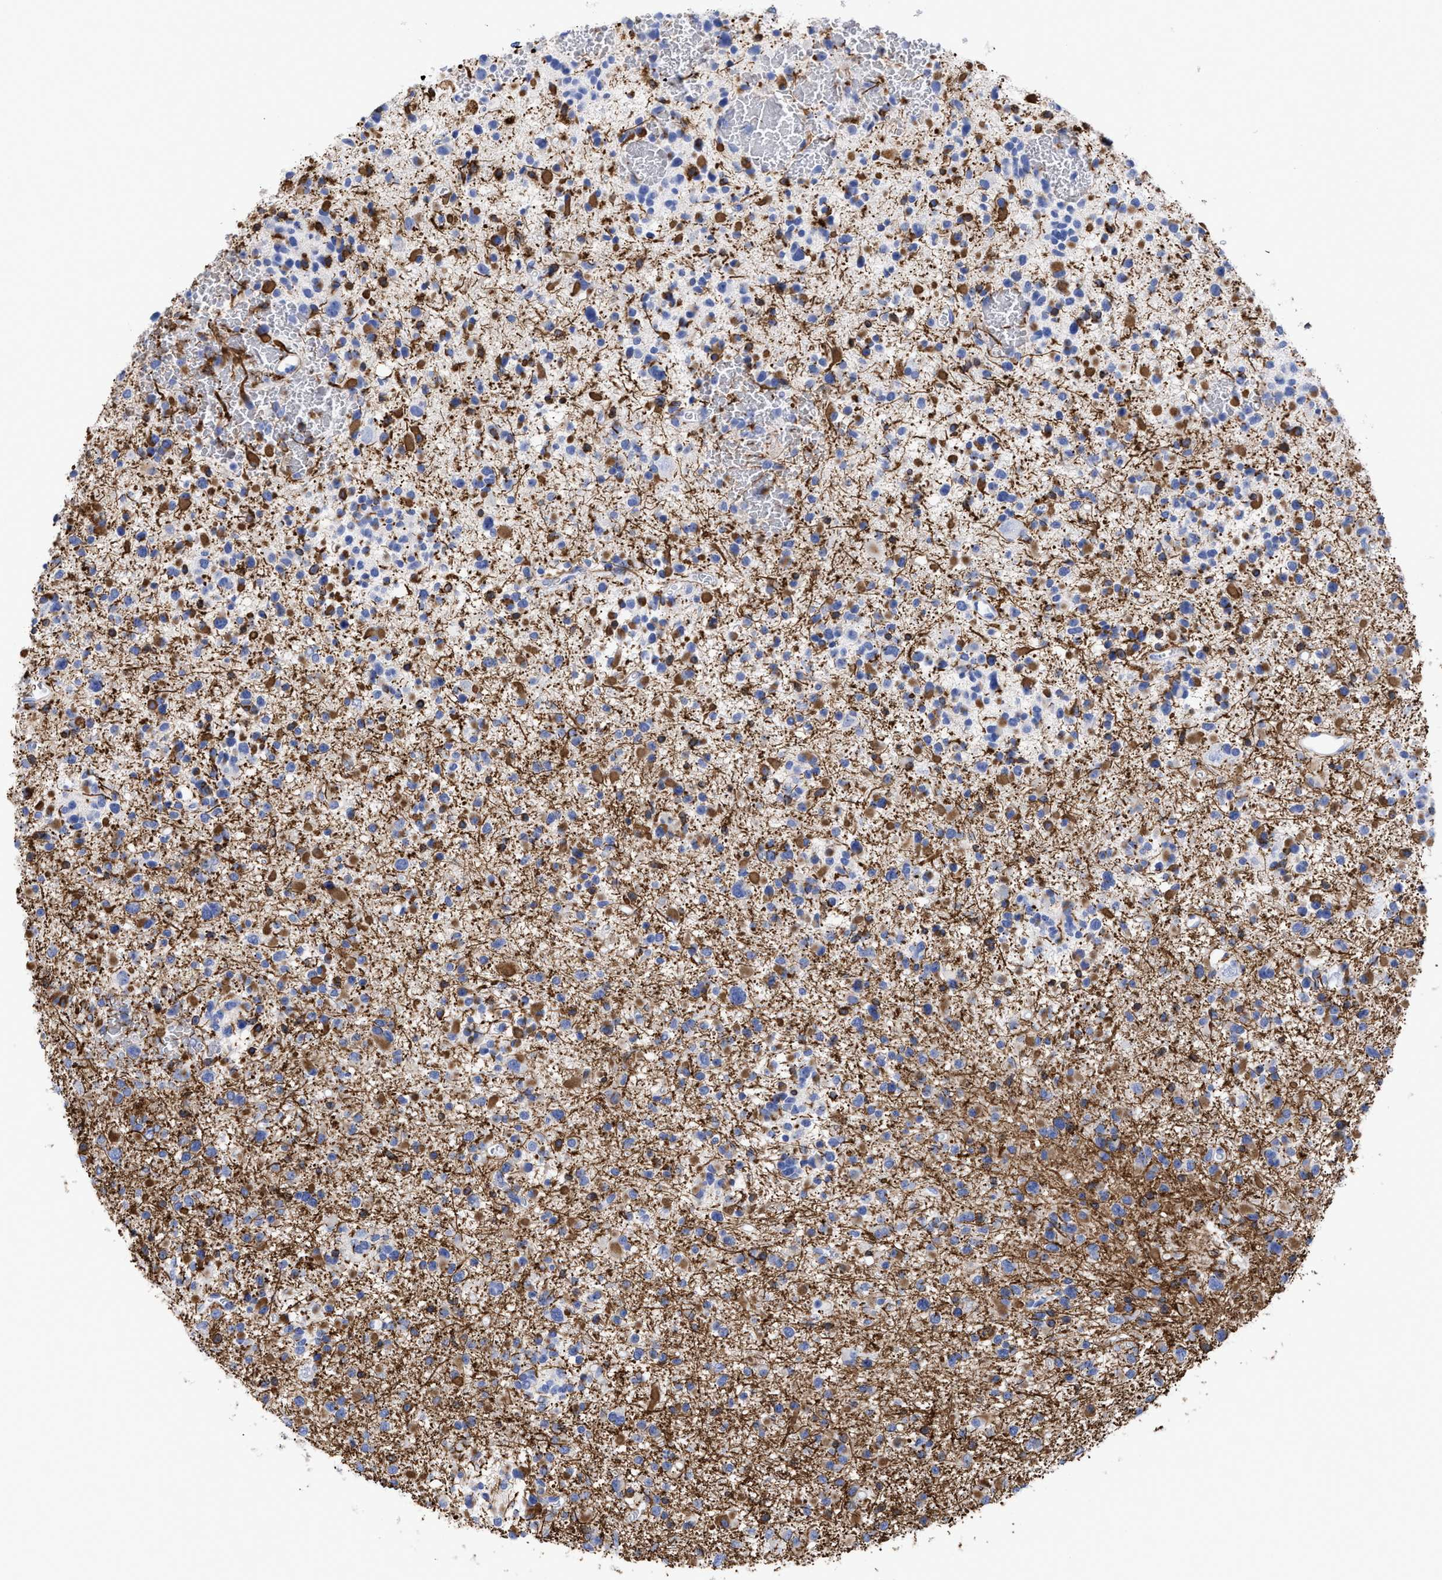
{"staining": {"intensity": "moderate", "quantity": "25%-75%", "location": "cytoplasmic/membranous"}, "tissue": "glioma", "cell_type": "Tumor cells", "image_type": "cancer", "snomed": [{"axis": "morphology", "description": "Glioma, malignant, Low grade"}, {"axis": "topography", "description": "Brain"}], "caption": "Approximately 25%-75% of tumor cells in glioma reveal moderate cytoplasmic/membranous protein positivity as visualized by brown immunohistochemical staining.", "gene": "HCLS1", "patient": {"sex": "female", "age": 22}}